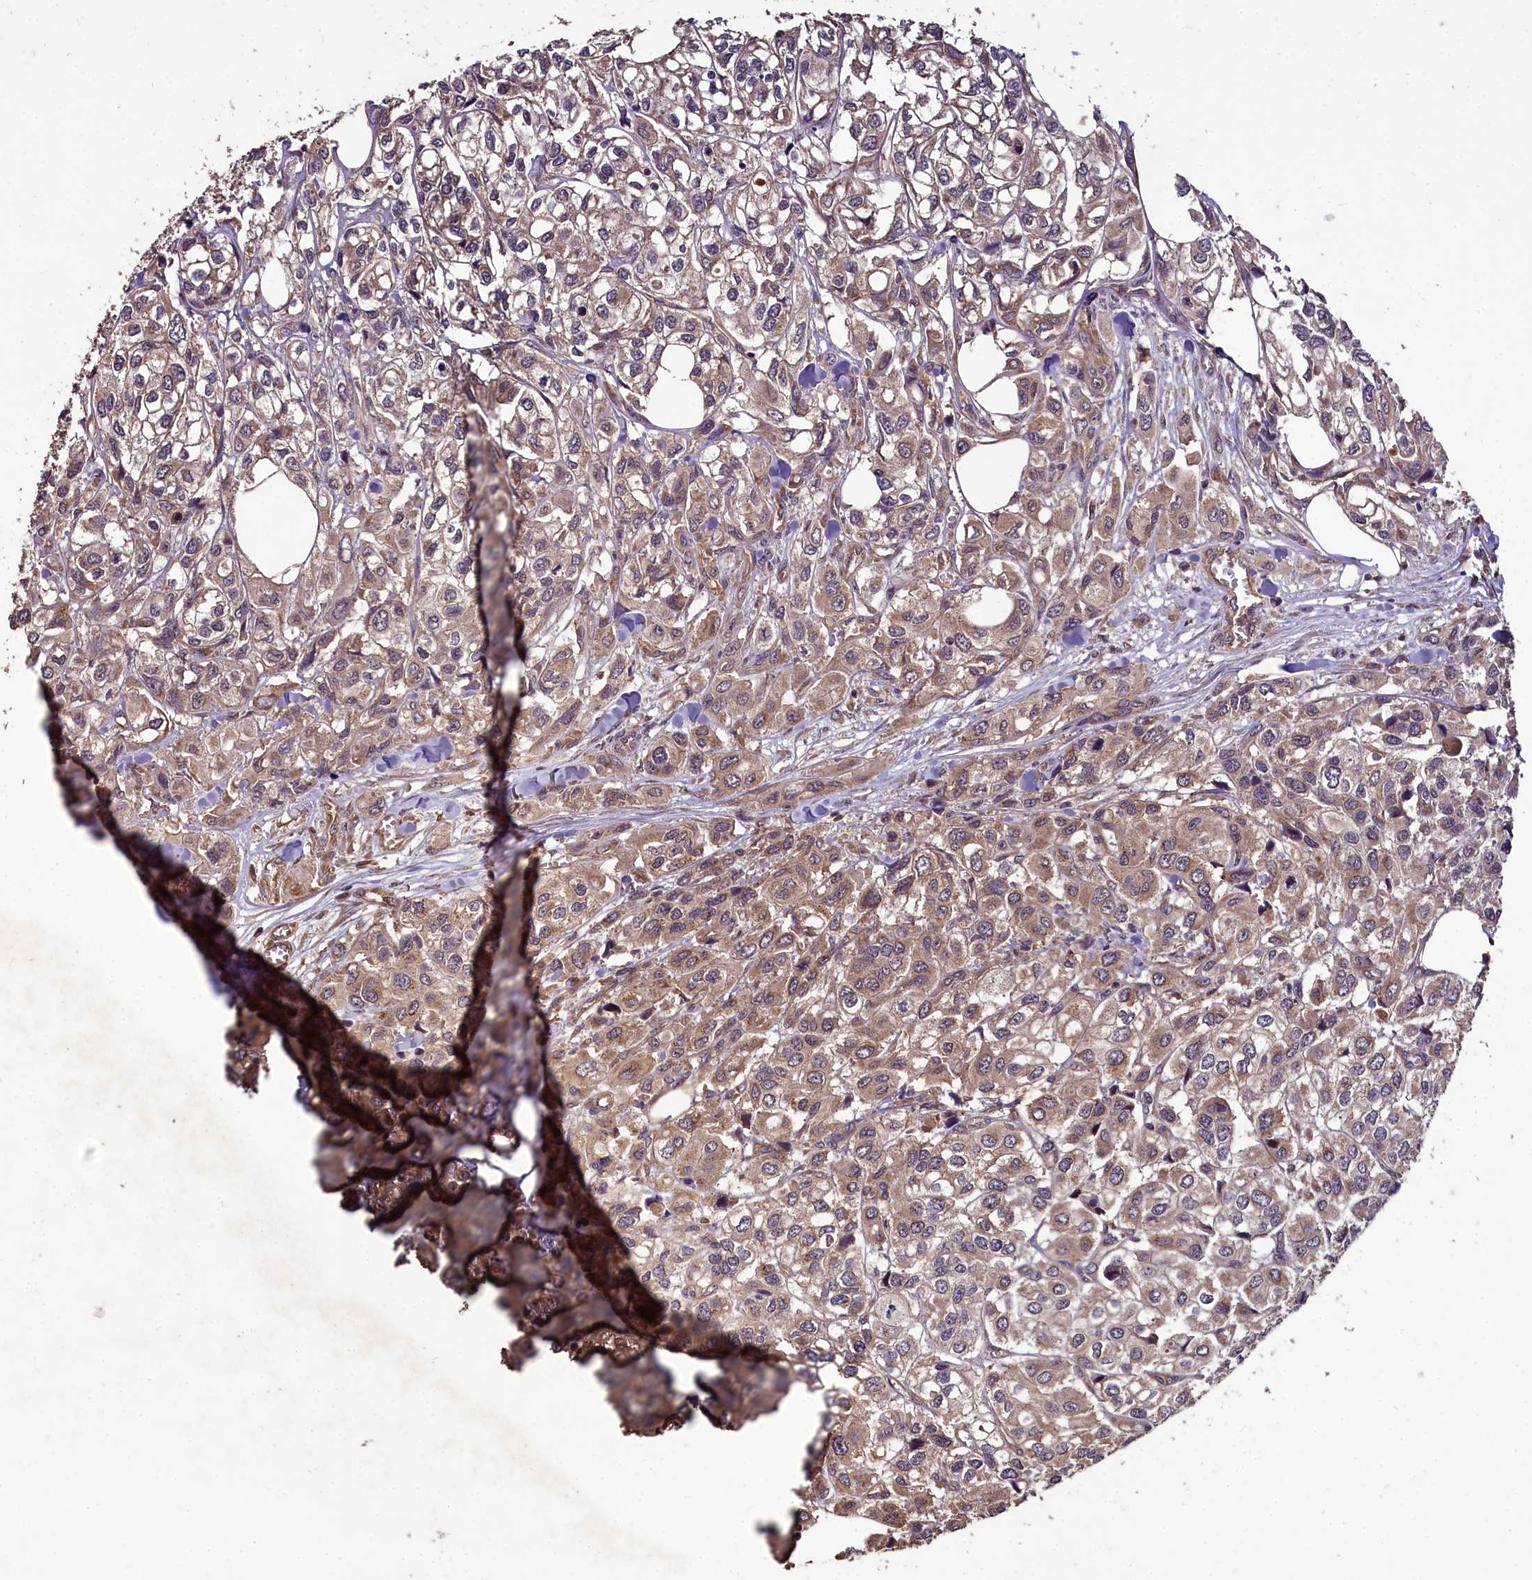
{"staining": {"intensity": "weak", "quantity": ">75%", "location": "cytoplasmic/membranous"}, "tissue": "urothelial cancer", "cell_type": "Tumor cells", "image_type": "cancer", "snomed": [{"axis": "morphology", "description": "Urothelial carcinoma, High grade"}, {"axis": "topography", "description": "Urinary bladder"}], "caption": "Immunohistochemical staining of high-grade urothelial carcinoma exhibits low levels of weak cytoplasmic/membranous protein positivity in about >75% of tumor cells.", "gene": "TTLL10", "patient": {"sex": "male", "age": 67}}